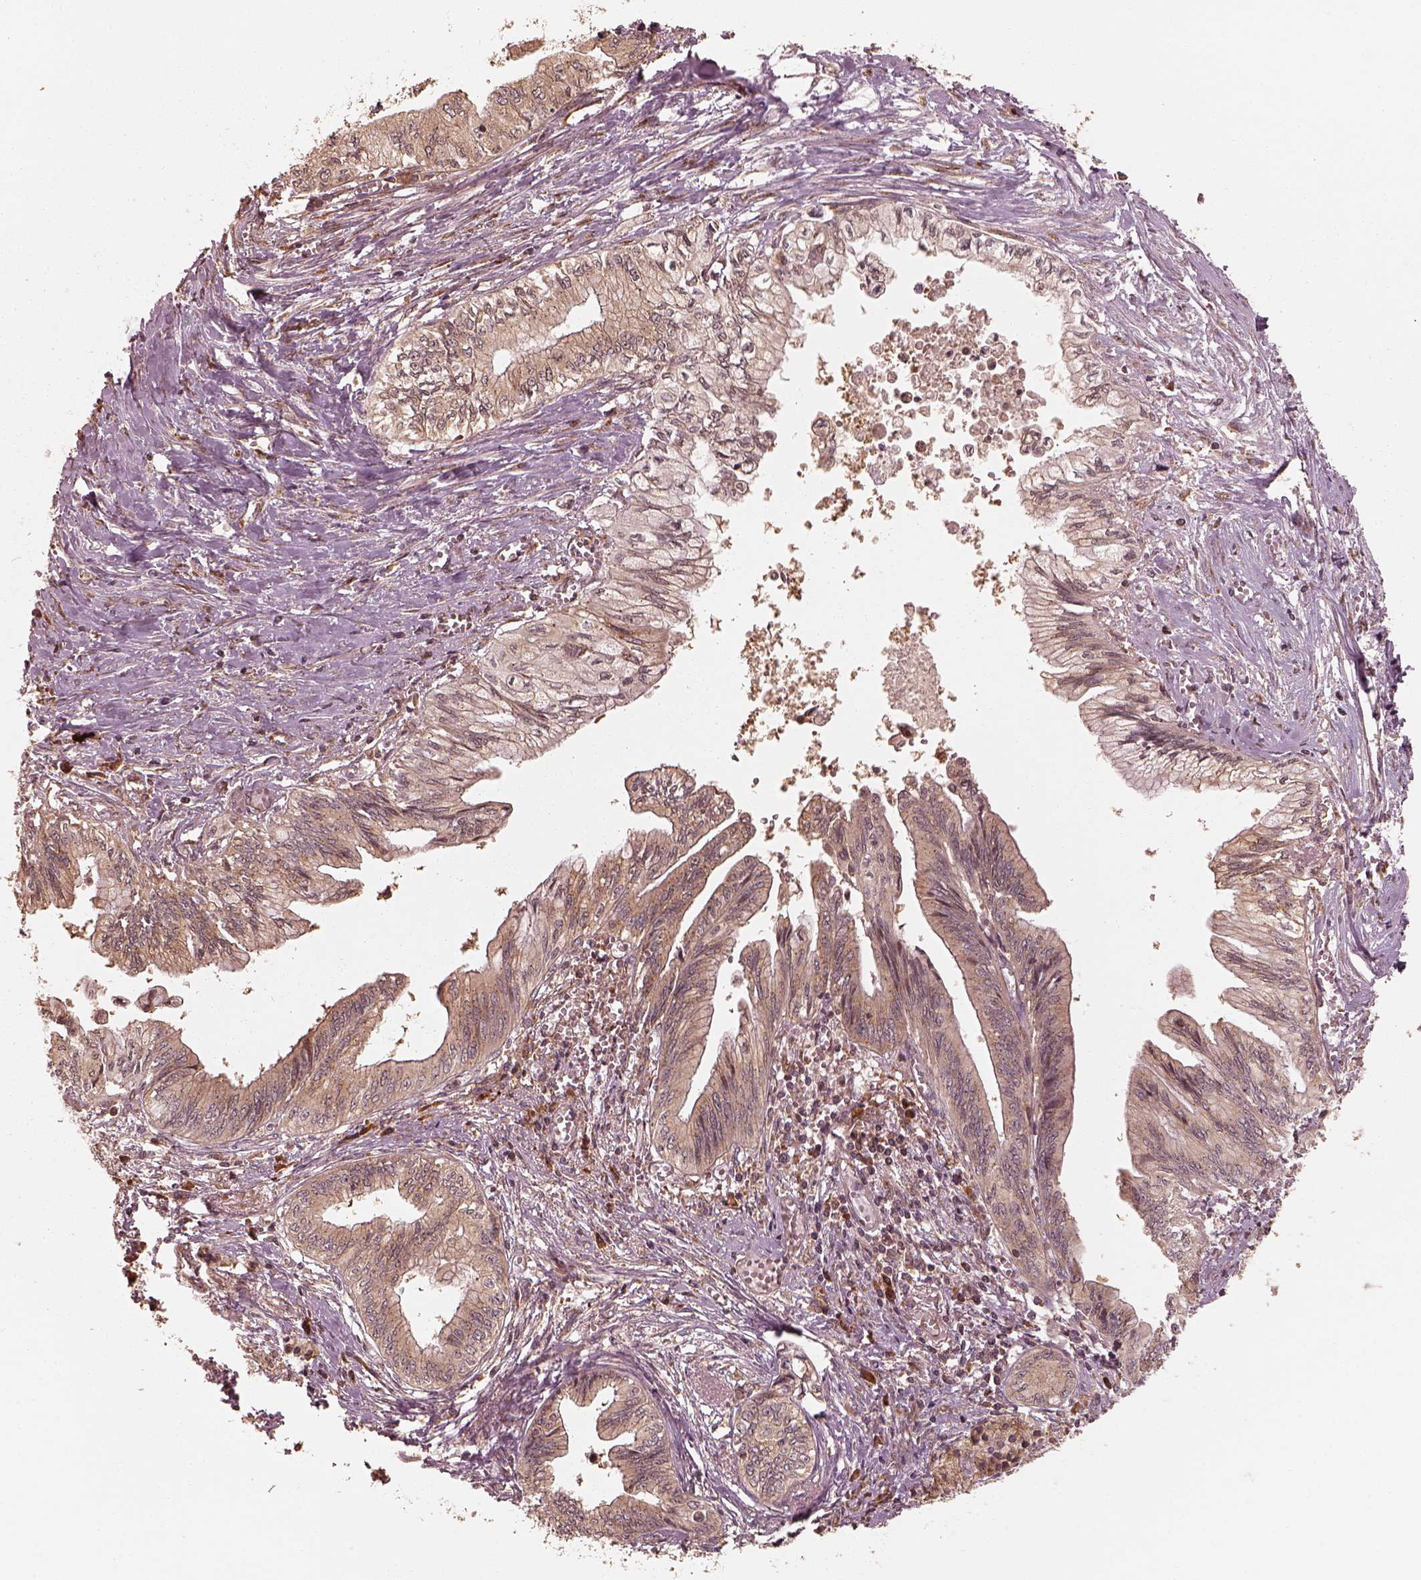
{"staining": {"intensity": "moderate", "quantity": "25%-75%", "location": "cytoplasmic/membranous"}, "tissue": "pancreatic cancer", "cell_type": "Tumor cells", "image_type": "cancer", "snomed": [{"axis": "morphology", "description": "Adenocarcinoma, NOS"}, {"axis": "topography", "description": "Pancreas"}], "caption": "Immunohistochemical staining of pancreatic cancer reveals medium levels of moderate cytoplasmic/membranous protein expression in approximately 25%-75% of tumor cells. (DAB (3,3'-diaminobenzidine) IHC, brown staining for protein, blue staining for nuclei).", "gene": "DNAJC25", "patient": {"sex": "female", "age": 61}}